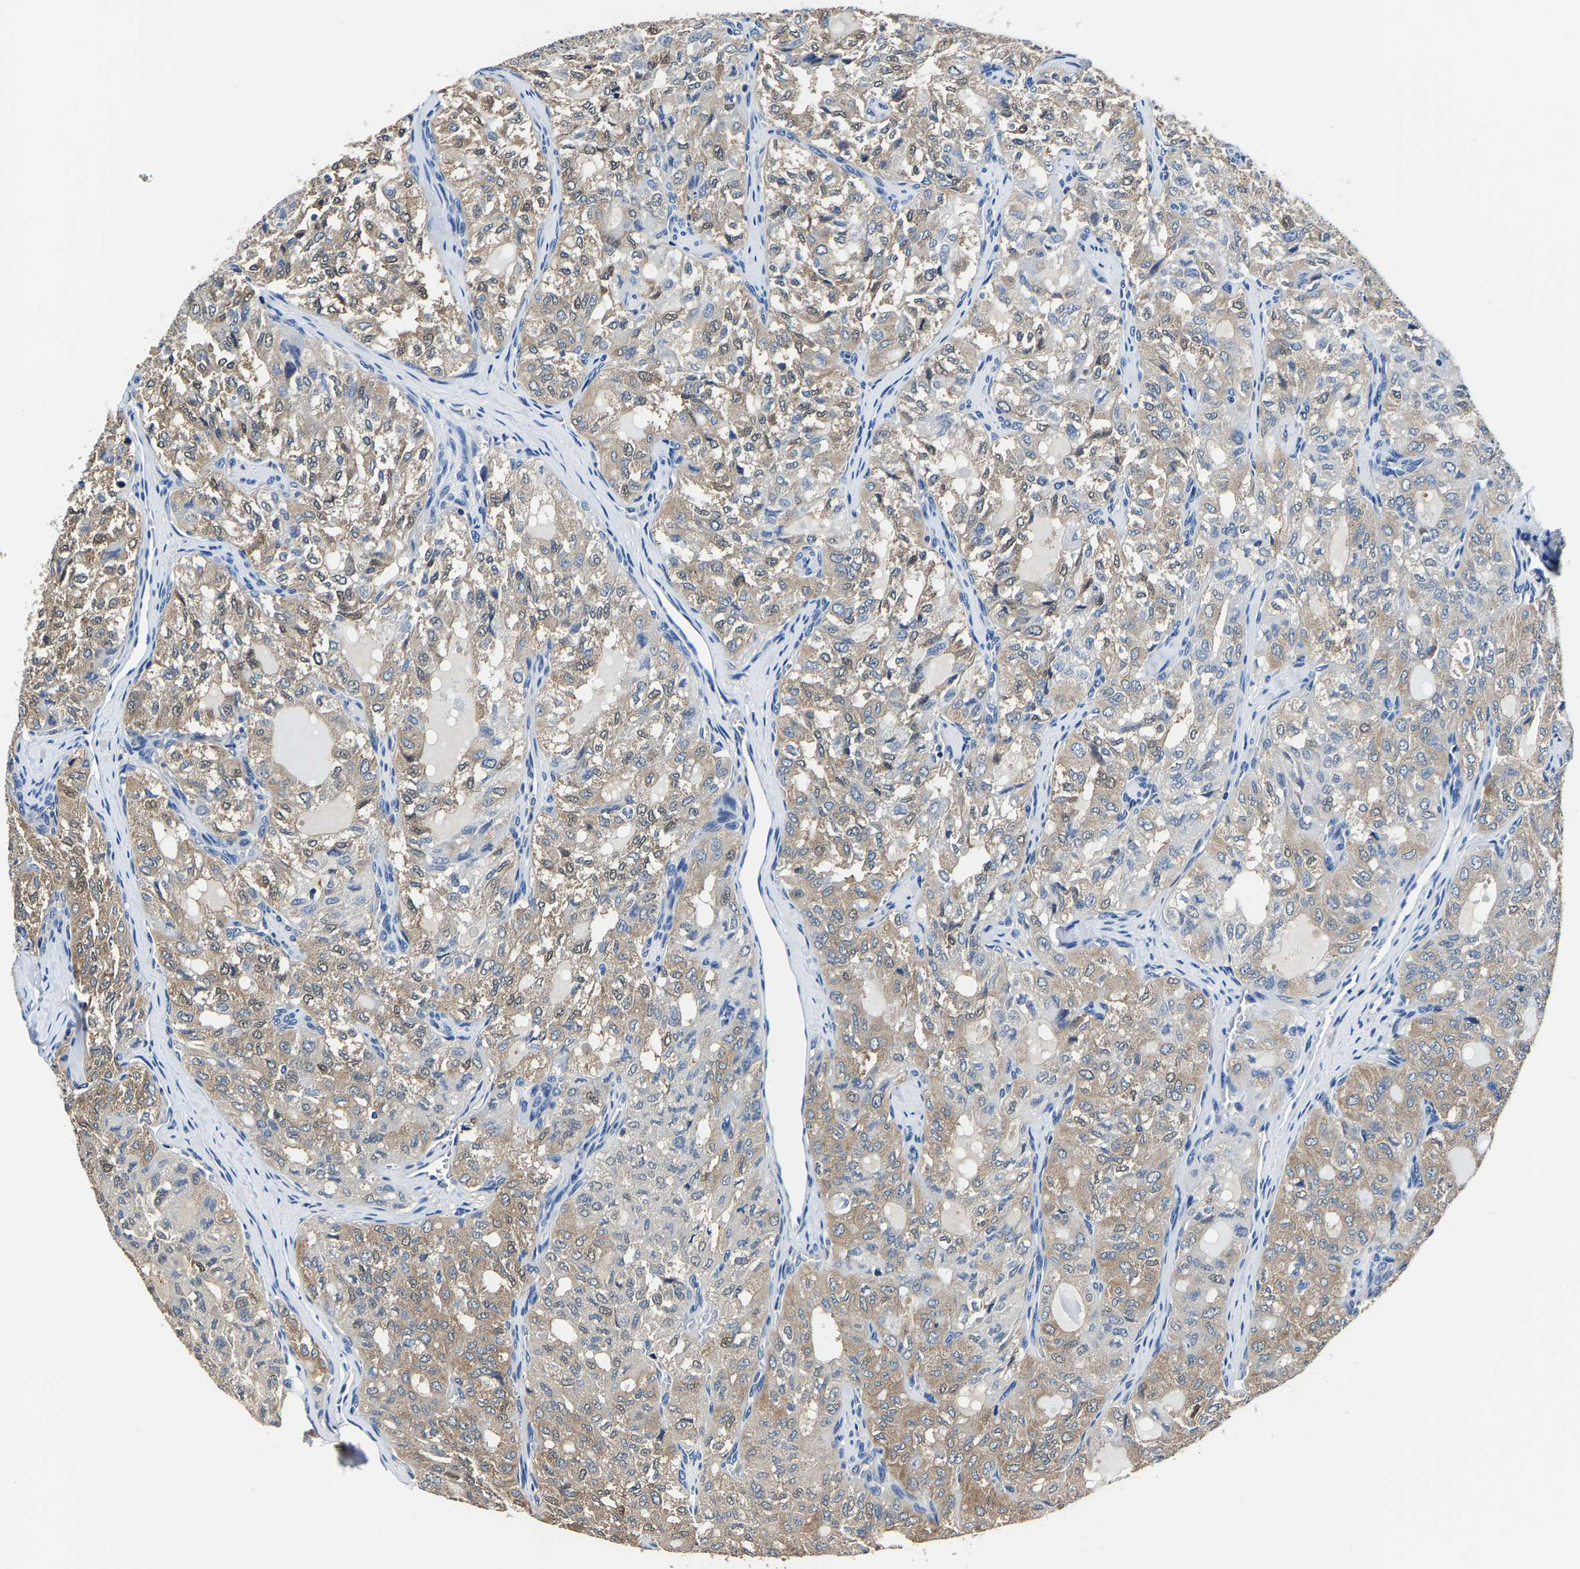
{"staining": {"intensity": "weak", "quantity": ">75%", "location": "cytoplasmic/membranous"}, "tissue": "thyroid cancer", "cell_type": "Tumor cells", "image_type": "cancer", "snomed": [{"axis": "morphology", "description": "Follicular adenoma carcinoma, NOS"}, {"axis": "topography", "description": "Thyroid gland"}], "caption": "Thyroid cancer (follicular adenoma carcinoma) tissue exhibits weak cytoplasmic/membranous expression in approximately >75% of tumor cells", "gene": "ALDOB", "patient": {"sex": "male", "age": 75}}